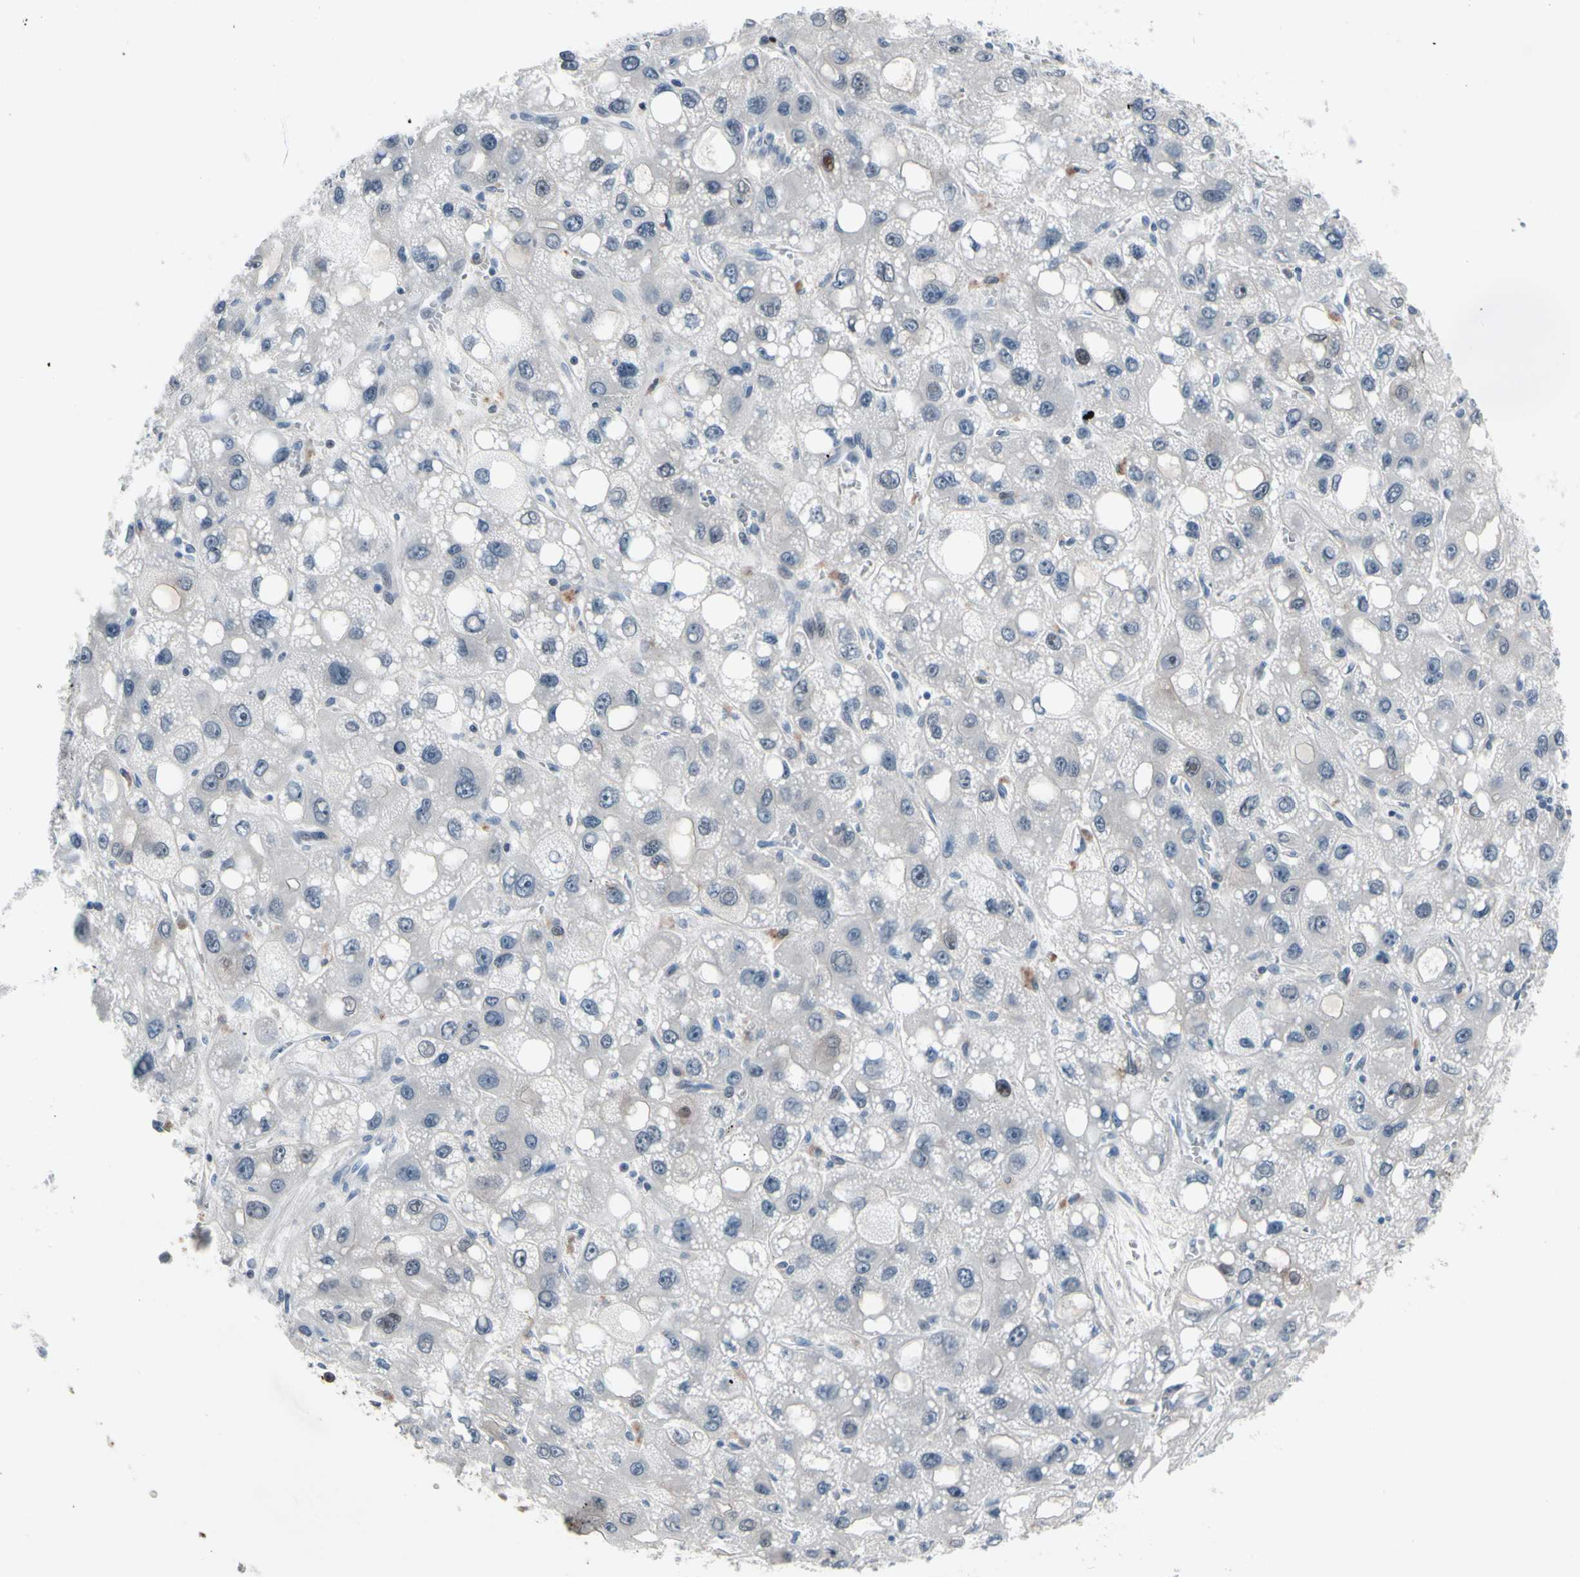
{"staining": {"intensity": "negative", "quantity": "none", "location": "none"}, "tissue": "liver cancer", "cell_type": "Tumor cells", "image_type": "cancer", "snomed": [{"axis": "morphology", "description": "Carcinoma, Hepatocellular, NOS"}, {"axis": "topography", "description": "Liver"}], "caption": "High magnification brightfield microscopy of hepatocellular carcinoma (liver) stained with DAB (brown) and counterstained with hematoxylin (blue): tumor cells show no significant expression.", "gene": "TXN", "patient": {"sex": "male", "age": 55}}